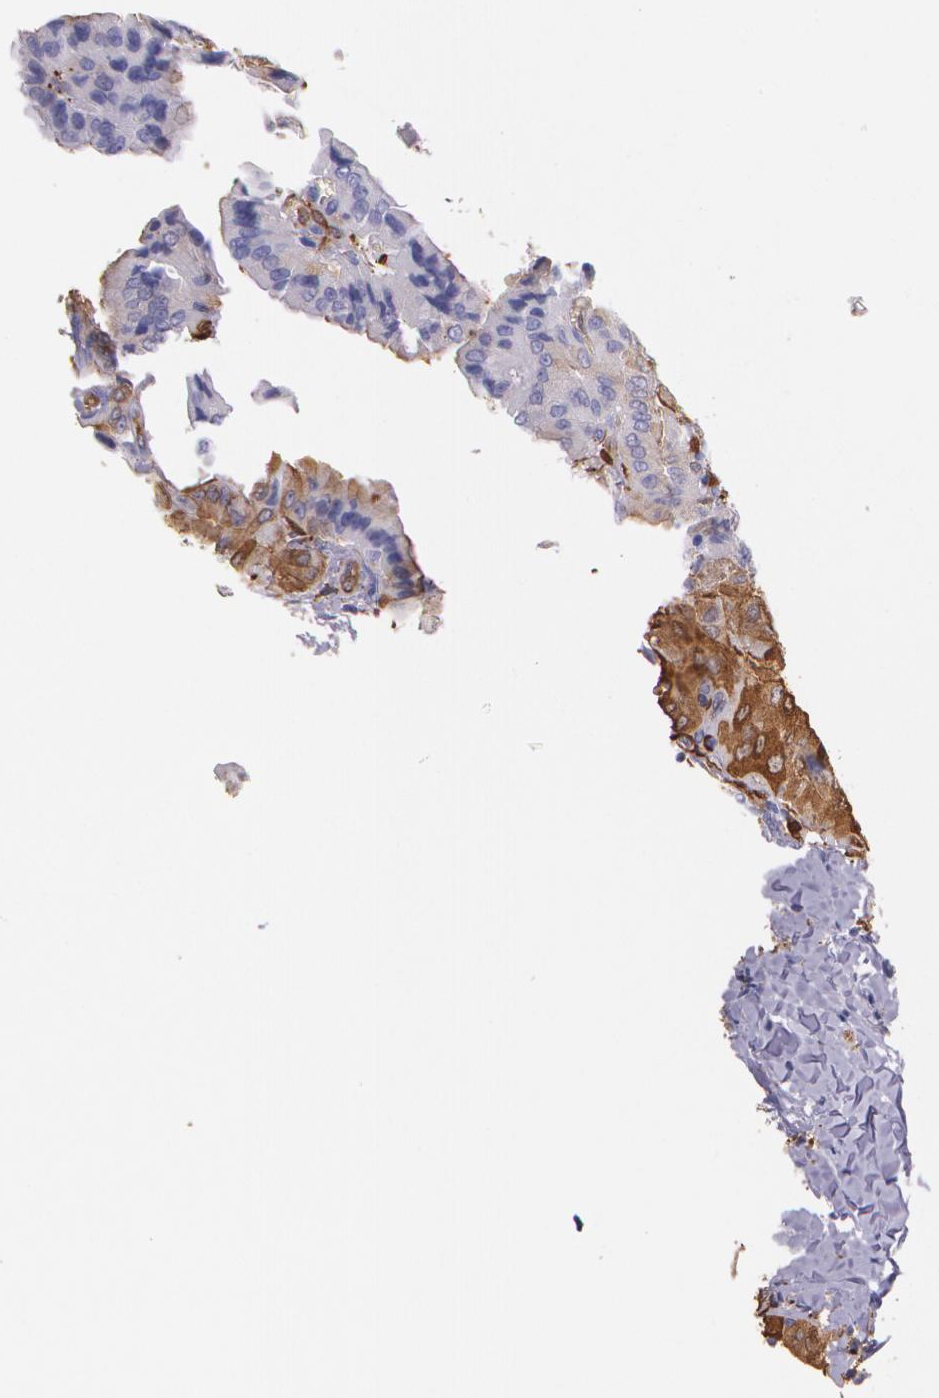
{"staining": {"intensity": "moderate", "quantity": "<25%", "location": "cytoplasmic/membranous"}, "tissue": "thyroid cancer", "cell_type": "Tumor cells", "image_type": "cancer", "snomed": [{"axis": "morphology", "description": "Papillary adenocarcinoma, NOS"}, {"axis": "topography", "description": "Thyroid gland"}], "caption": "Protein expression analysis of thyroid cancer demonstrates moderate cytoplasmic/membranous staining in about <25% of tumor cells.", "gene": "MMP2", "patient": {"sex": "female", "age": 71}}